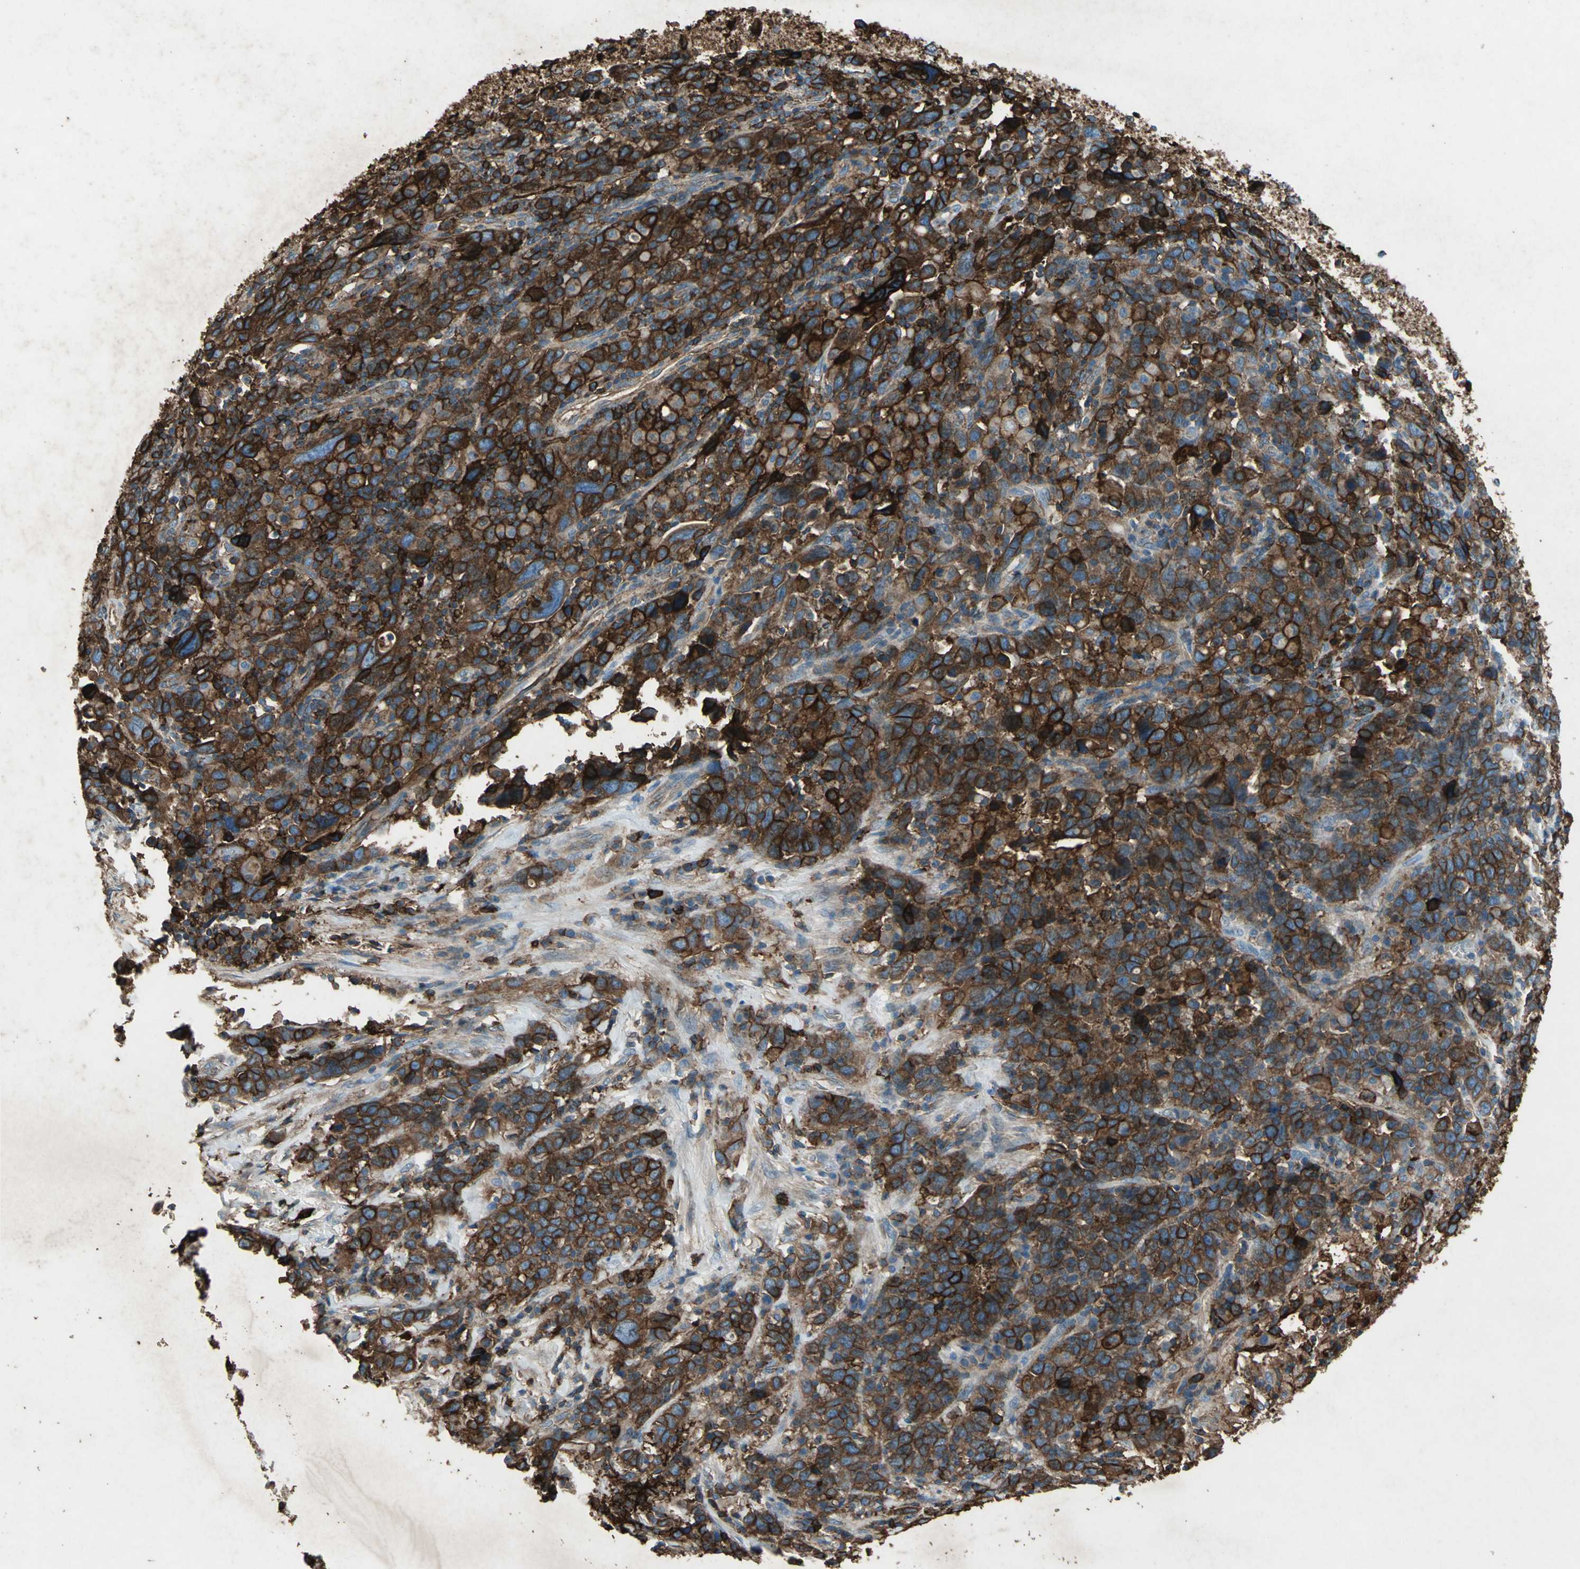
{"staining": {"intensity": "strong", "quantity": ">75%", "location": "cytoplasmic/membranous"}, "tissue": "urothelial cancer", "cell_type": "Tumor cells", "image_type": "cancer", "snomed": [{"axis": "morphology", "description": "Urothelial carcinoma, High grade"}, {"axis": "topography", "description": "Urinary bladder"}], "caption": "A high-resolution photomicrograph shows immunohistochemistry (IHC) staining of urothelial carcinoma (high-grade), which reveals strong cytoplasmic/membranous positivity in about >75% of tumor cells.", "gene": "CCR6", "patient": {"sex": "male", "age": 61}}